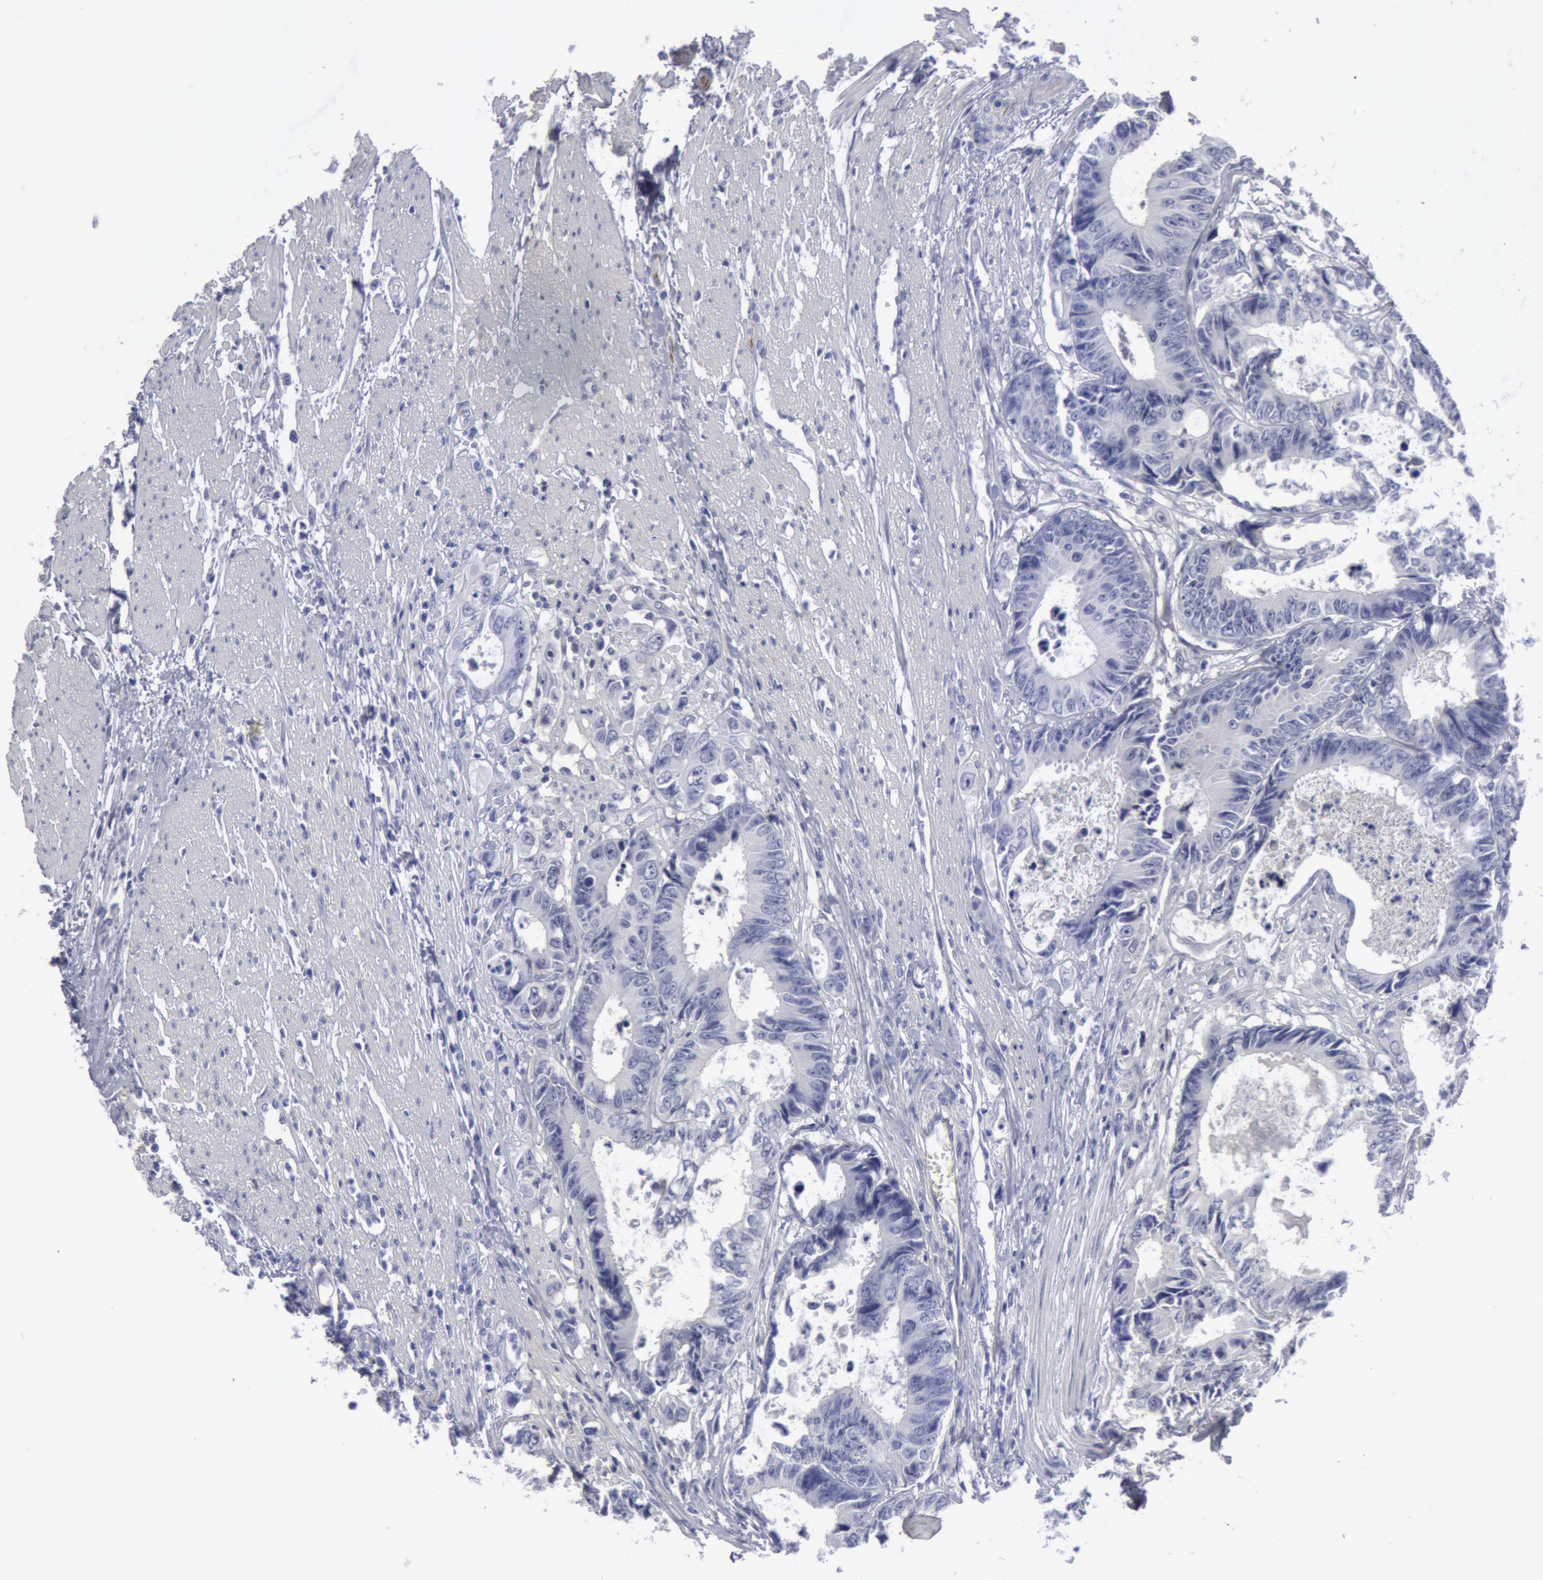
{"staining": {"intensity": "negative", "quantity": "none", "location": "none"}, "tissue": "colorectal cancer", "cell_type": "Tumor cells", "image_type": "cancer", "snomed": [{"axis": "morphology", "description": "Adenocarcinoma, NOS"}, {"axis": "topography", "description": "Rectum"}], "caption": "Human colorectal adenocarcinoma stained for a protein using immunohistochemistry (IHC) reveals no expression in tumor cells.", "gene": "SMC1B", "patient": {"sex": "female", "age": 98}}